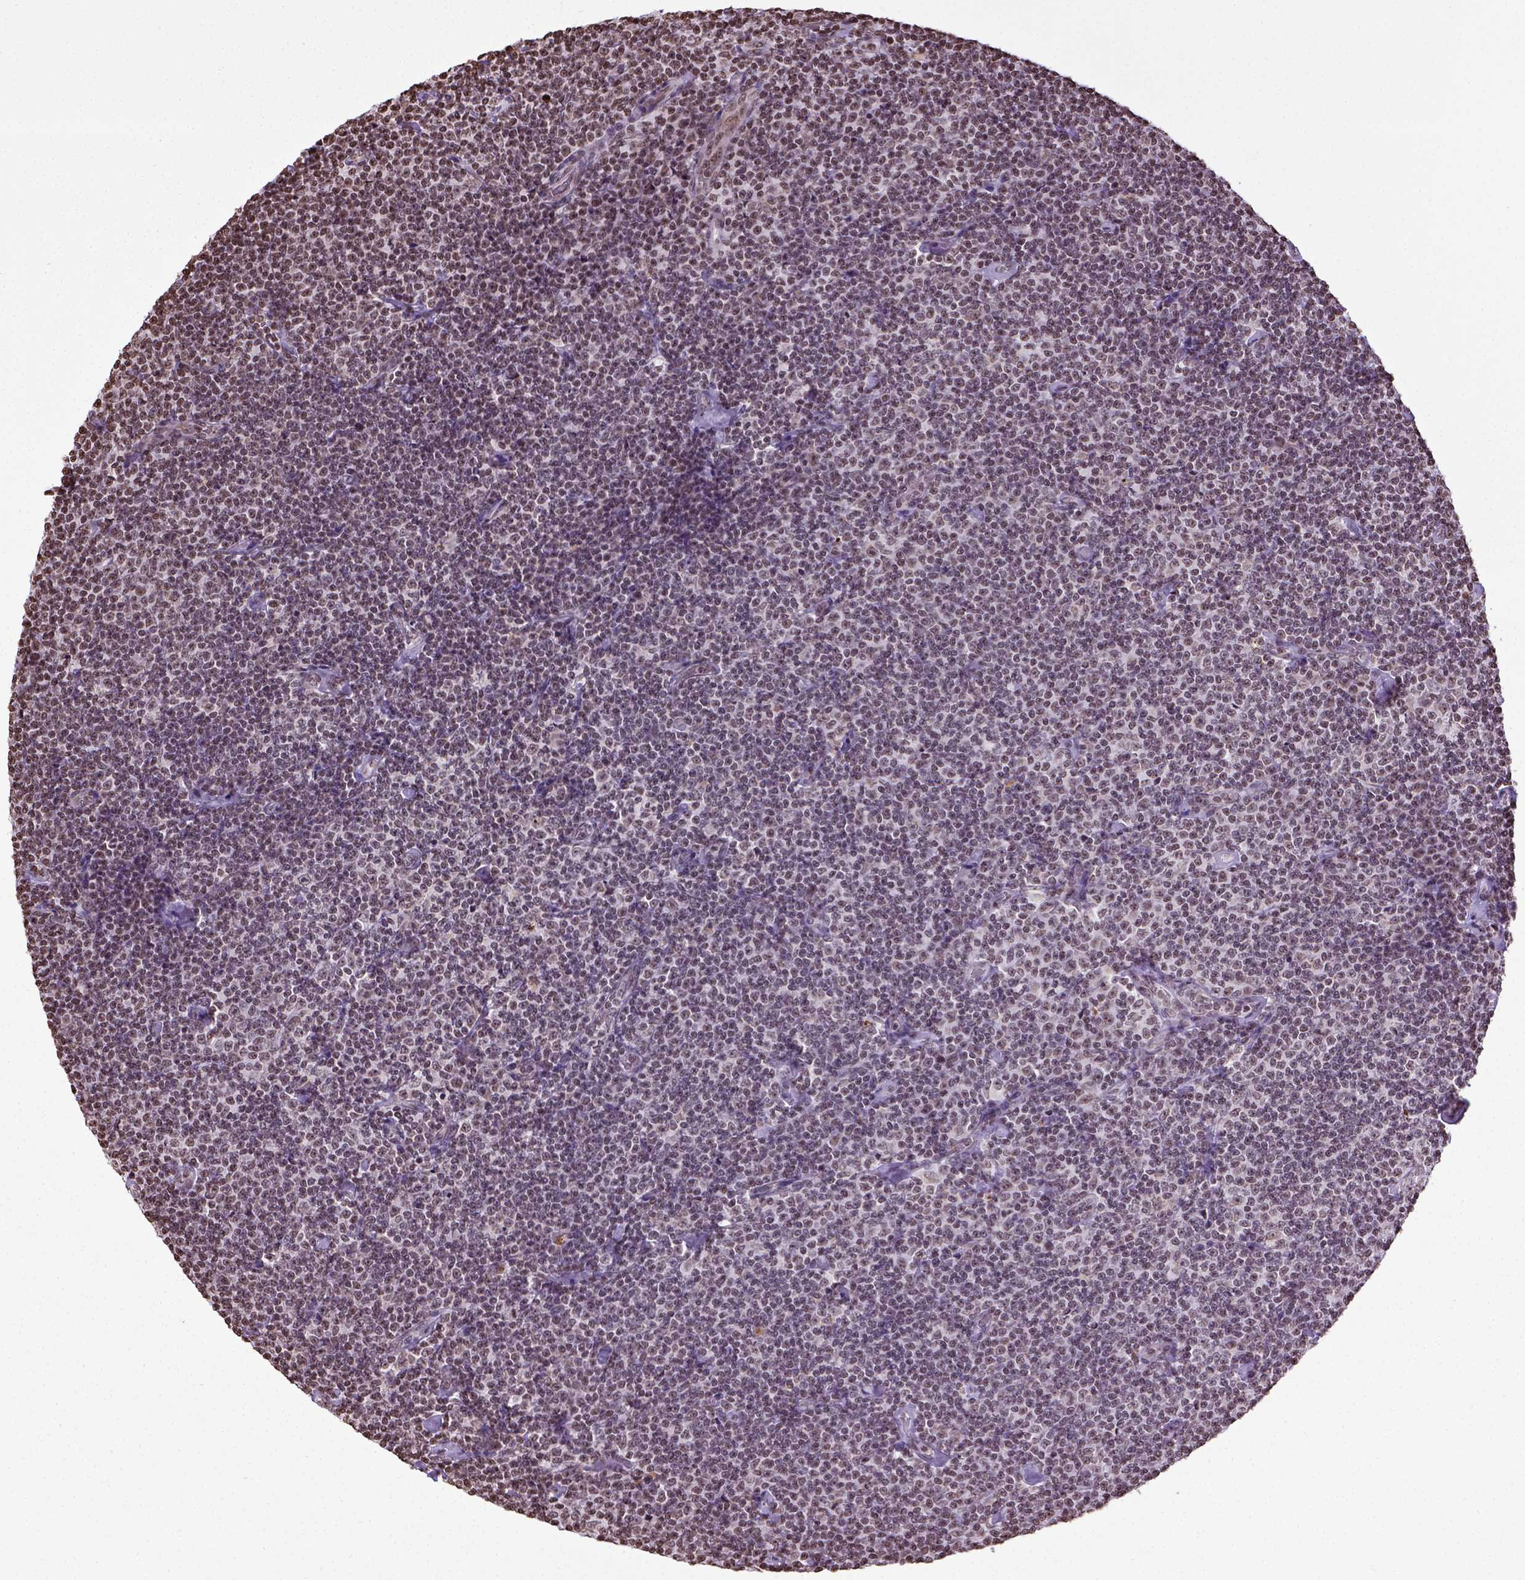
{"staining": {"intensity": "weak", "quantity": "25%-75%", "location": "nuclear"}, "tissue": "lymphoma", "cell_type": "Tumor cells", "image_type": "cancer", "snomed": [{"axis": "morphology", "description": "Malignant lymphoma, non-Hodgkin's type, Low grade"}, {"axis": "topography", "description": "Lymph node"}], "caption": "This photomicrograph reveals IHC staining of lymphoma, with low weak nuclear expression in approximately 25%-75% of tumor cells.", "gene": "ZNF75D", "patient": {"sex": "male", "age": 81}}